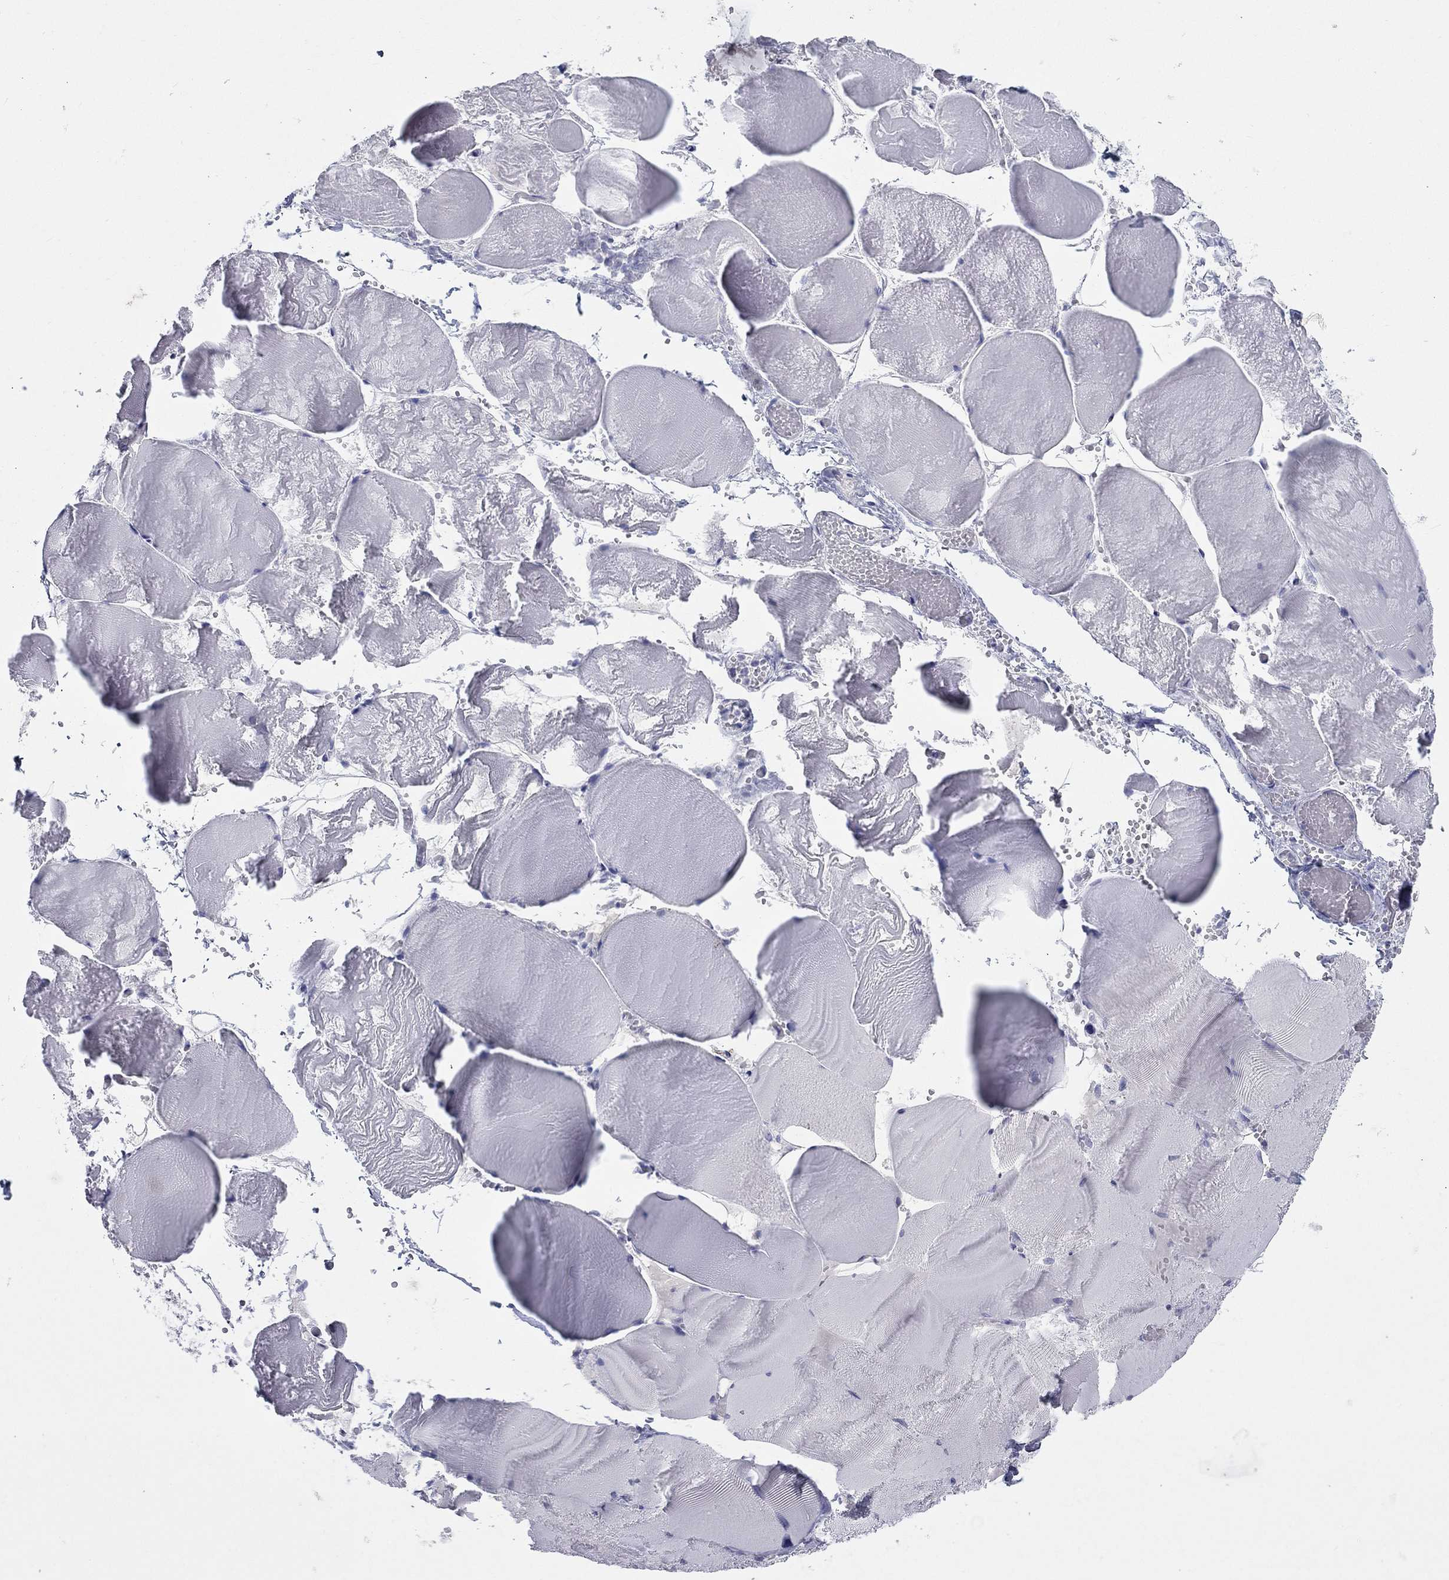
{"staining": {"intensity": "negative", "quantity": "none", "location": "none"}, "tissue": "skeletal muscle", "cell_type": "Myocytes", "image_type": "normal", "snomed": [{"axis": "morphology", "description": "Normal tissue, NOS"}, {"axis": "morphology", "description": "Malignant melanoma, Metastatic site"}, {"axis": "topography", "description": "Skeletal muscle"}], "caption": "Immunohistochemistry (IHC) image of benign skeletal muscle: skeletal muscle stained with DAB (3,3'-diaminobenzidine) reveals no significant protein staining in myocytes.", "gene": "KRT75", "patient": {"sex": "male", "age": 50}}